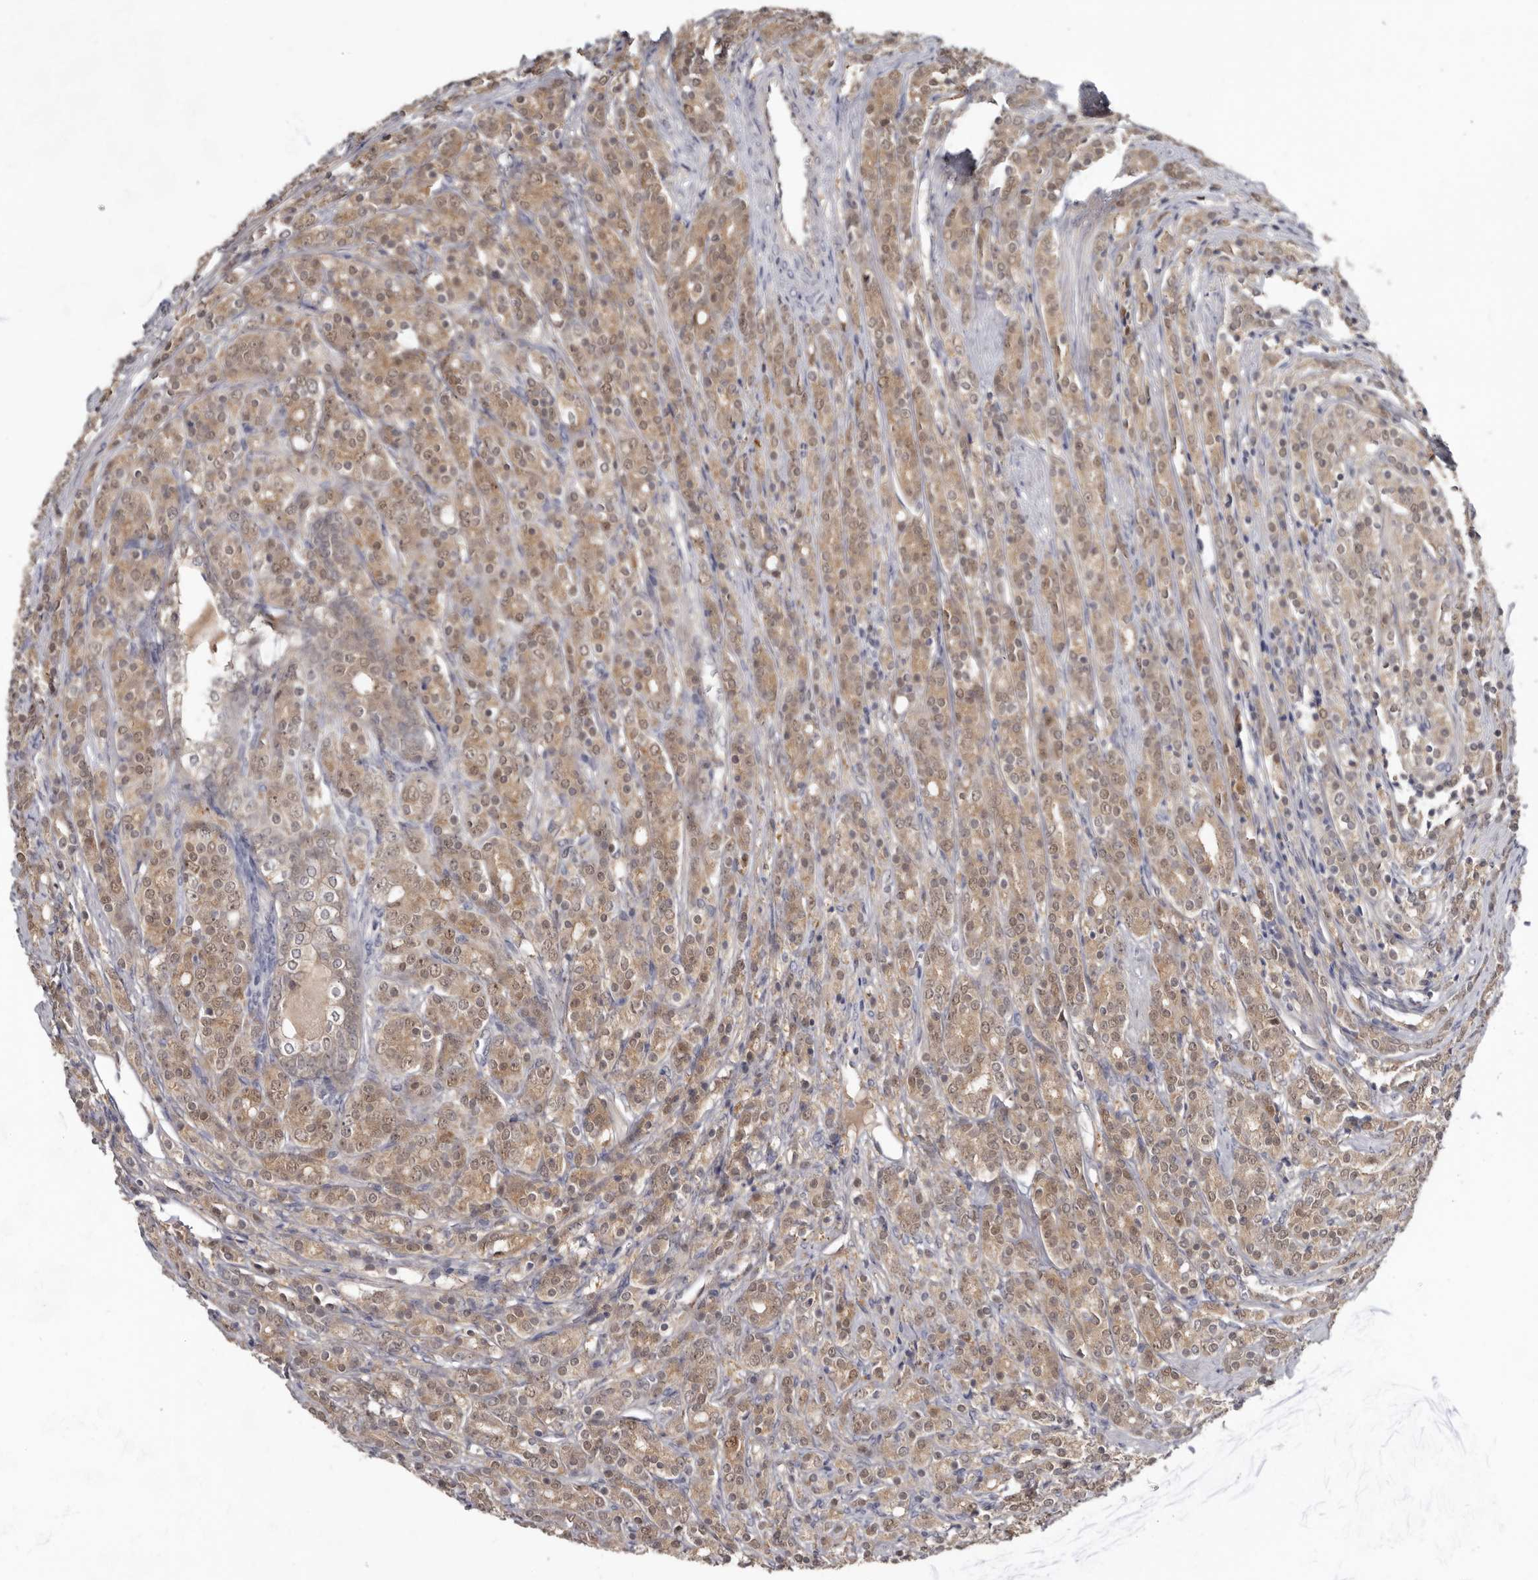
{"staining": {"intensity": "moderate", "quantity": ">75%", "location": "cytoplasmic/membranous,nuclear"}, "tissue": "prostate cancer", "cell_type": "Tumor cells", "image_type": "cancer", "snomed": [{"axis": "morphology", "description": "Adenocarcinoma, High grade"}, {"axis": "topography", "description": "Prostate"}], "caption": "Protein expression analysis of adenocarcinoma (high-grade) (prostate) demonstrates moderate cytoplasmic/membranous and nuclear positivity in about >75% of tumor cells. (brown staining indicates protein expression, while blue staining denotes nuclei).", "gene": "RBKS", "patient": {"sex": "male", "age": 62}}